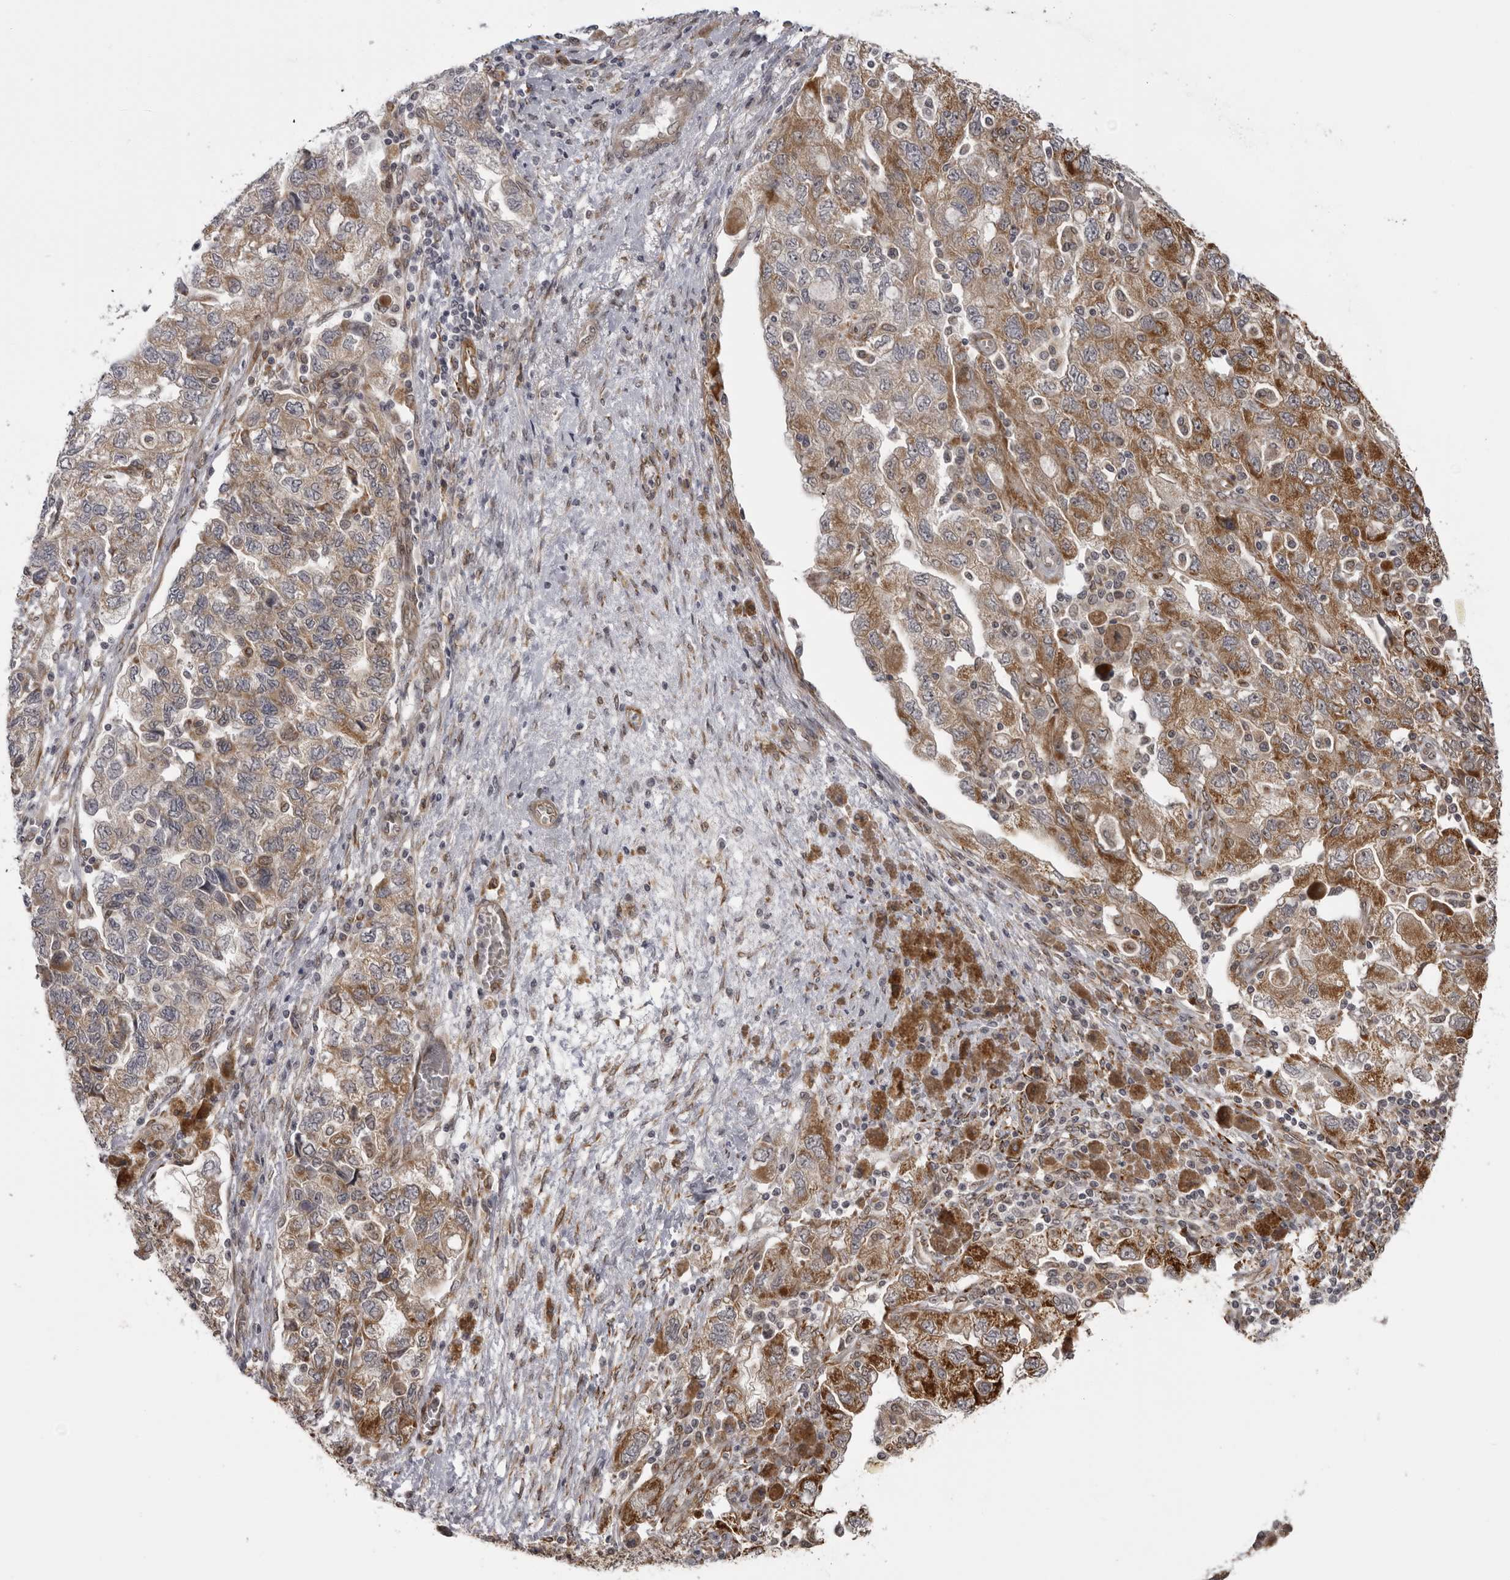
{"staining": {"intensity": "moderate", "quantity": ">75%", "location": "cytoplasmic/membranous"}, "tissue": "ovarian cancer", "cell_type": "Tumor cells", "image_type": "cancer", "snomed": [{"axis": "morphology", "description": "Carcinoma, NOS"}, {"axis": "morphology", "description": "Cystadenocarcinoma, serous, NOS"}, {"axis": "topography", "description": "Ovary"}], "caption": "There is medium levels of moderate cytoplasmic/membranous expression in tumor cells of ovarian serous cystadenocarcinoma, as demonstrated by immunohistochemical staining (brown color).", "gene": "DNAH14", "patient": {"sex": "female", "age": 69}}